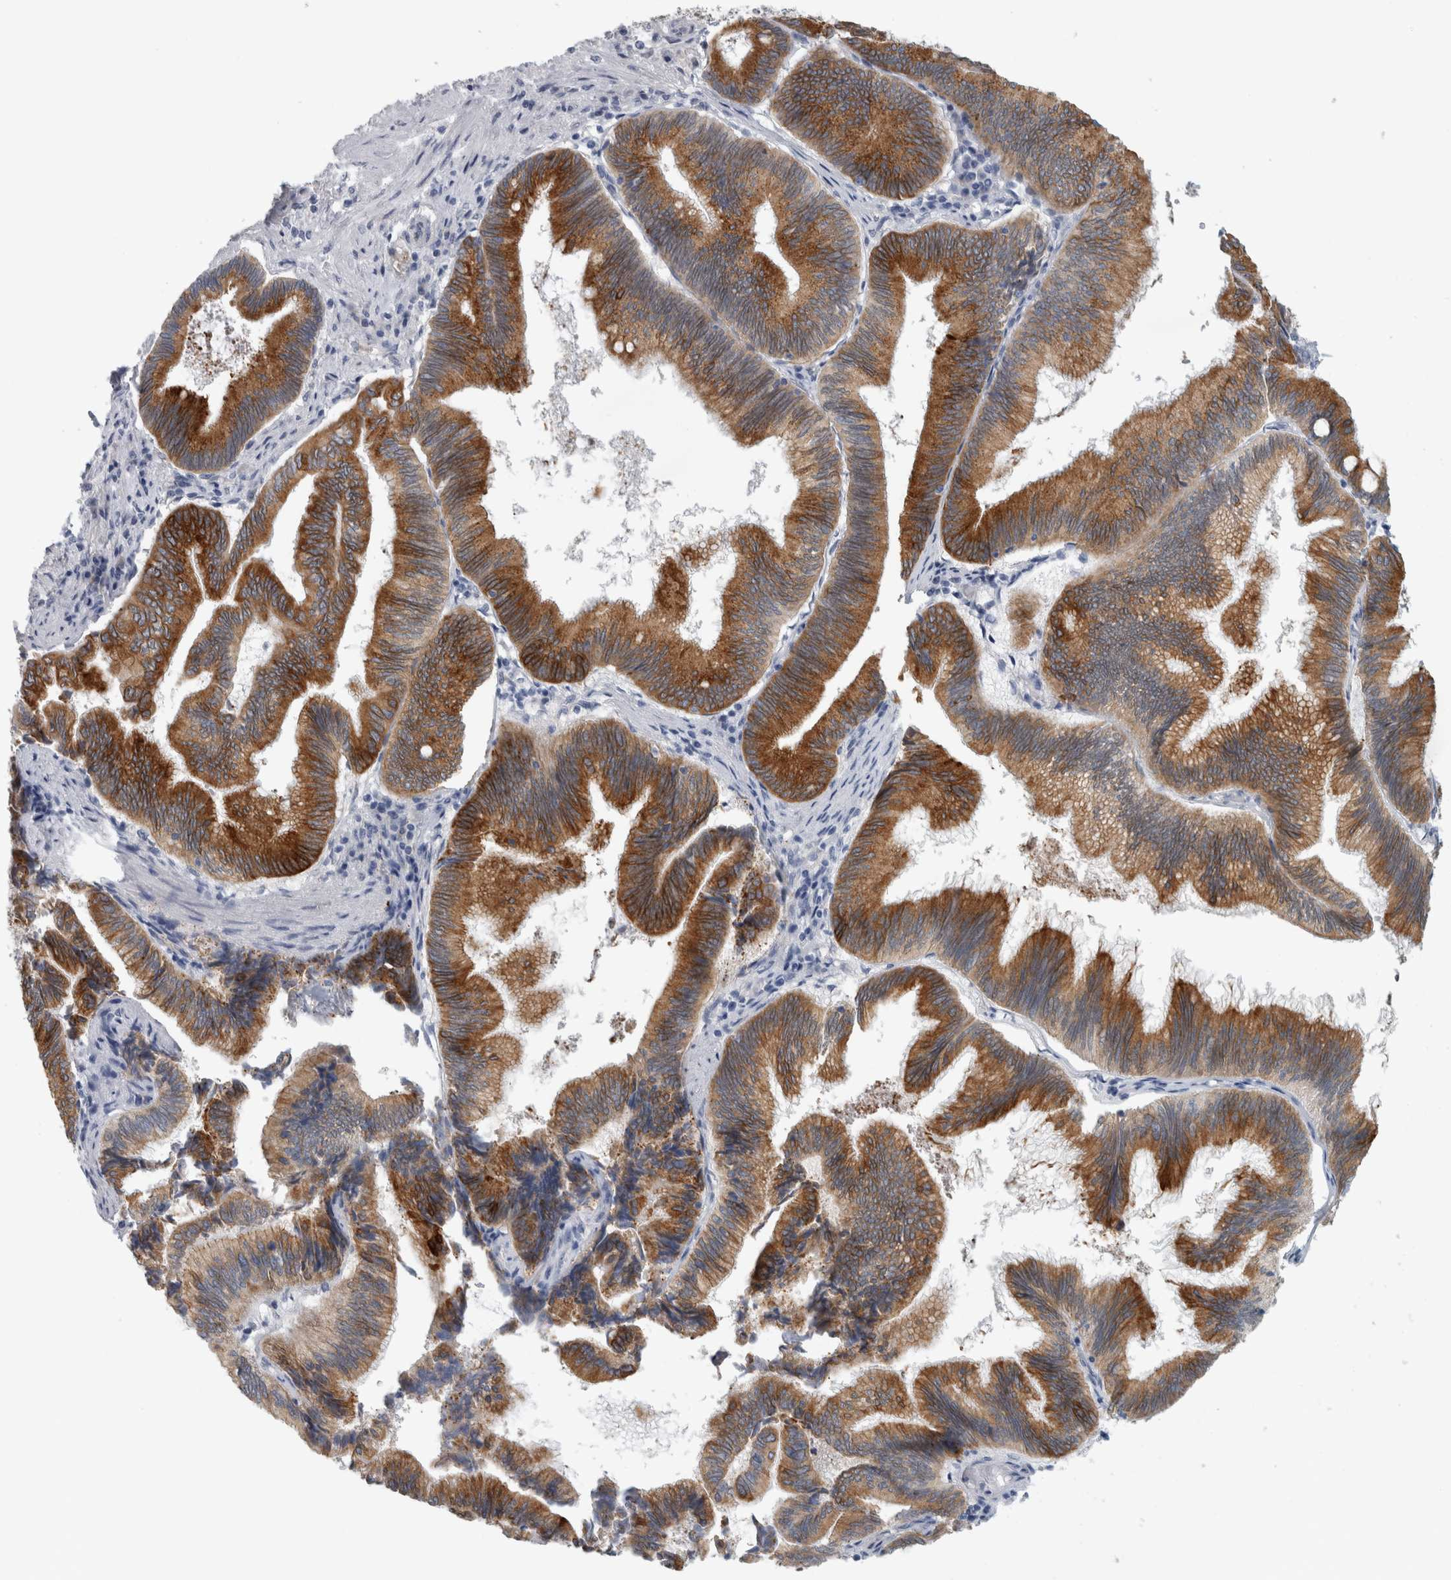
{"staining": {"intensity": "strong", "quantity": ">75%", "location": "cytoplasmic/membranous"}, "tissue": "pancreatic cancer", "cell_type": "Tumor cells", "image_type": "cancer", "snomed": [{"axis": "morphology", "description": "Adenocarcinoma, NOS"}, {"axis": "topography", "description": "Pancreas"}], "caption": "Pancreatic cancer was stained to show a protein in brown. There is high levels of strong cytoplasmic/membranous expression in approximately >75% of tumor cells. The protein of interest is stained brown, and the nuclei are stained in blue (DAB IHC with brightfield microscopy, high magnification).", "gene": "B3GNT3", "patient": {"sex": "male", "age": 82}}